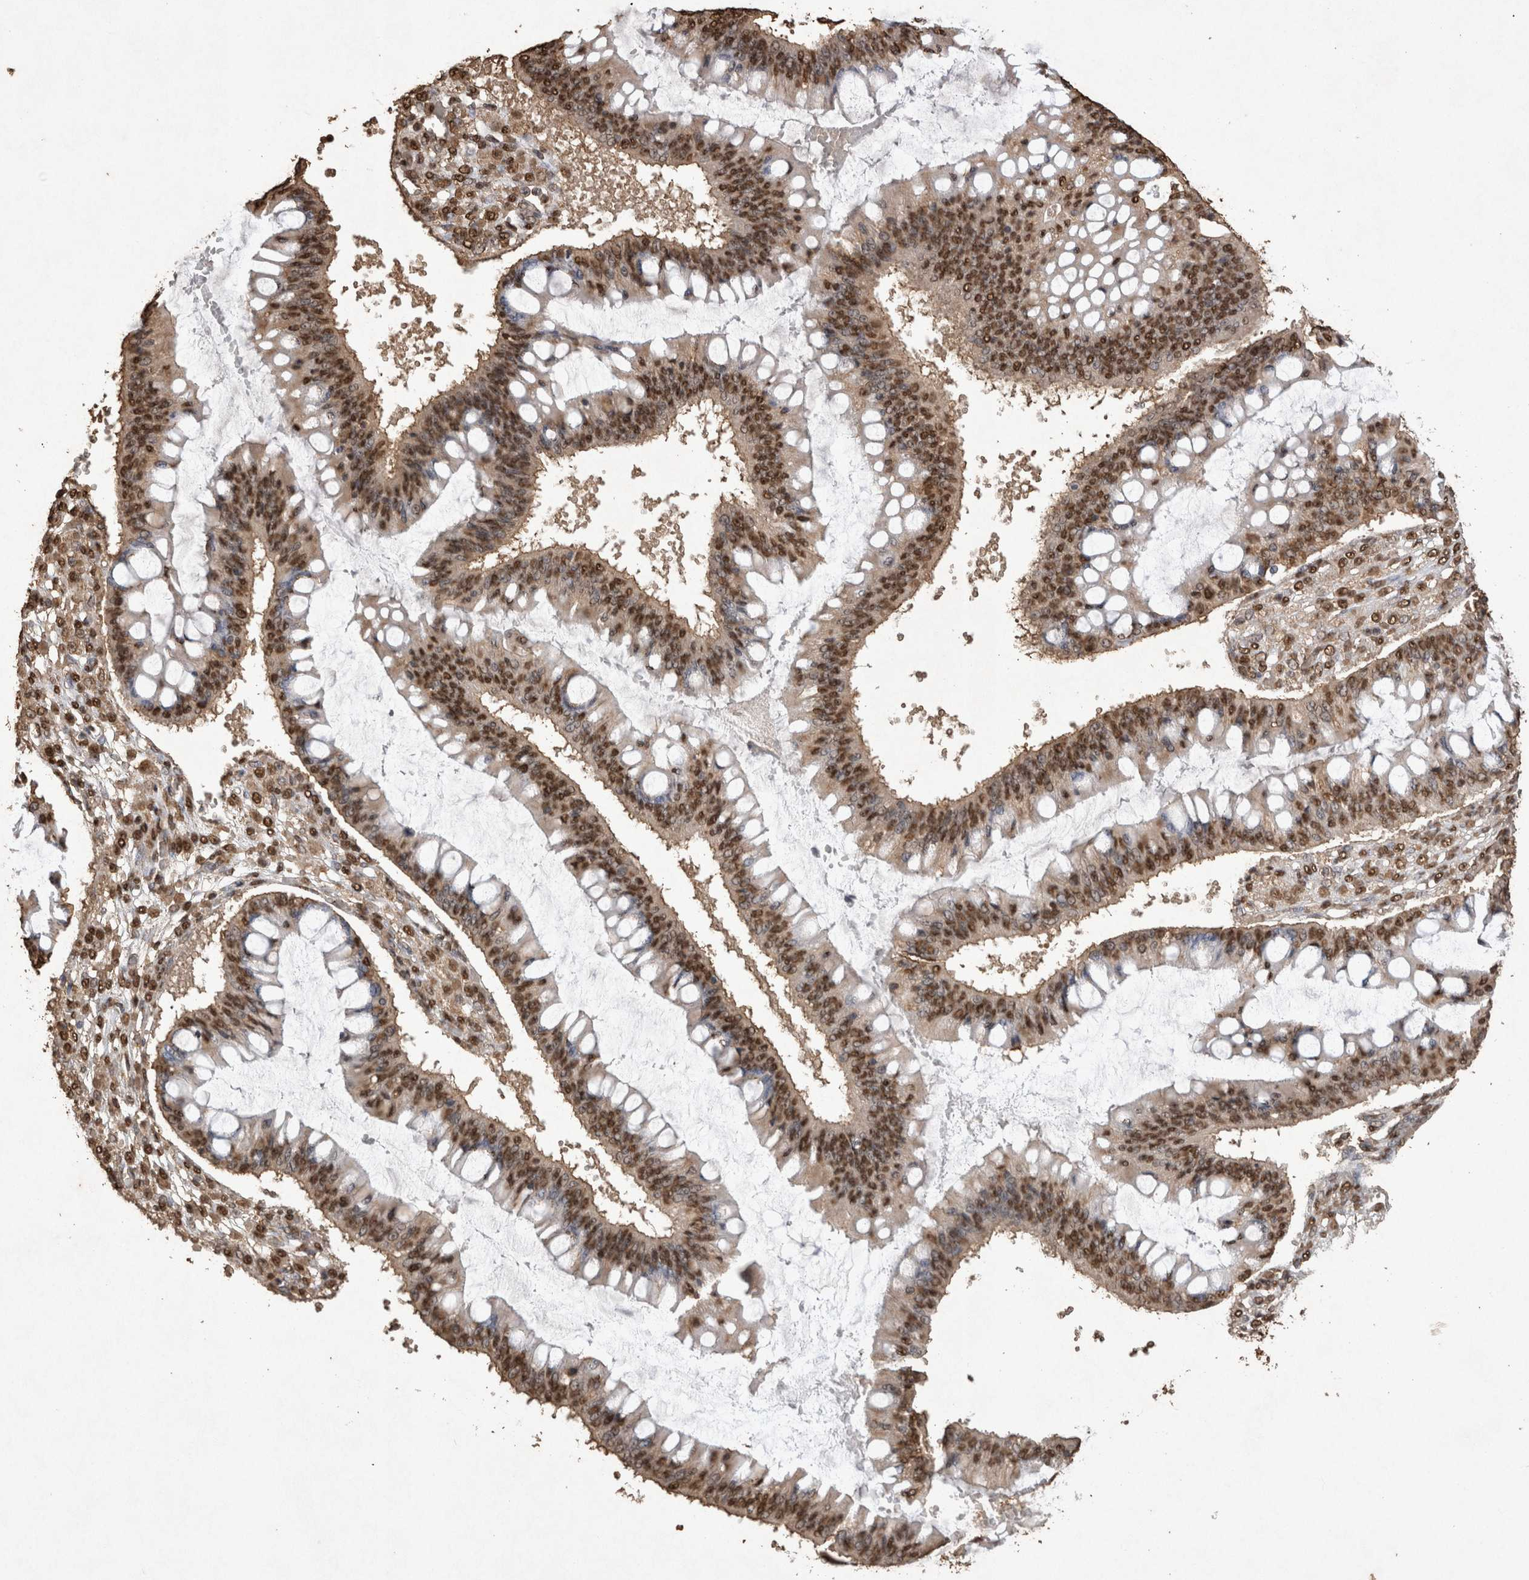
{"staining": {"intensity": "moderate", "quantity": ">75%", "location": "nuclear"}, "tissue": "ovarian cancer", "cell_type": "Tumor cells", "image_type": "cancer", "snomed": [{"axis": "morphology", "description": "Cystadenocarcinoma, mucinous, NOS"}, {"axis": "topography", "description": "Ovary"}], "caption": "This histopathology image exhibits IHC staining of ovarian mucinous cystadenocarcinoma, with medium moderate nuclear positivity in about >75% of tumor cells.", "gene": "OAS2", "patient": {"sex": "female", "age": 73}}